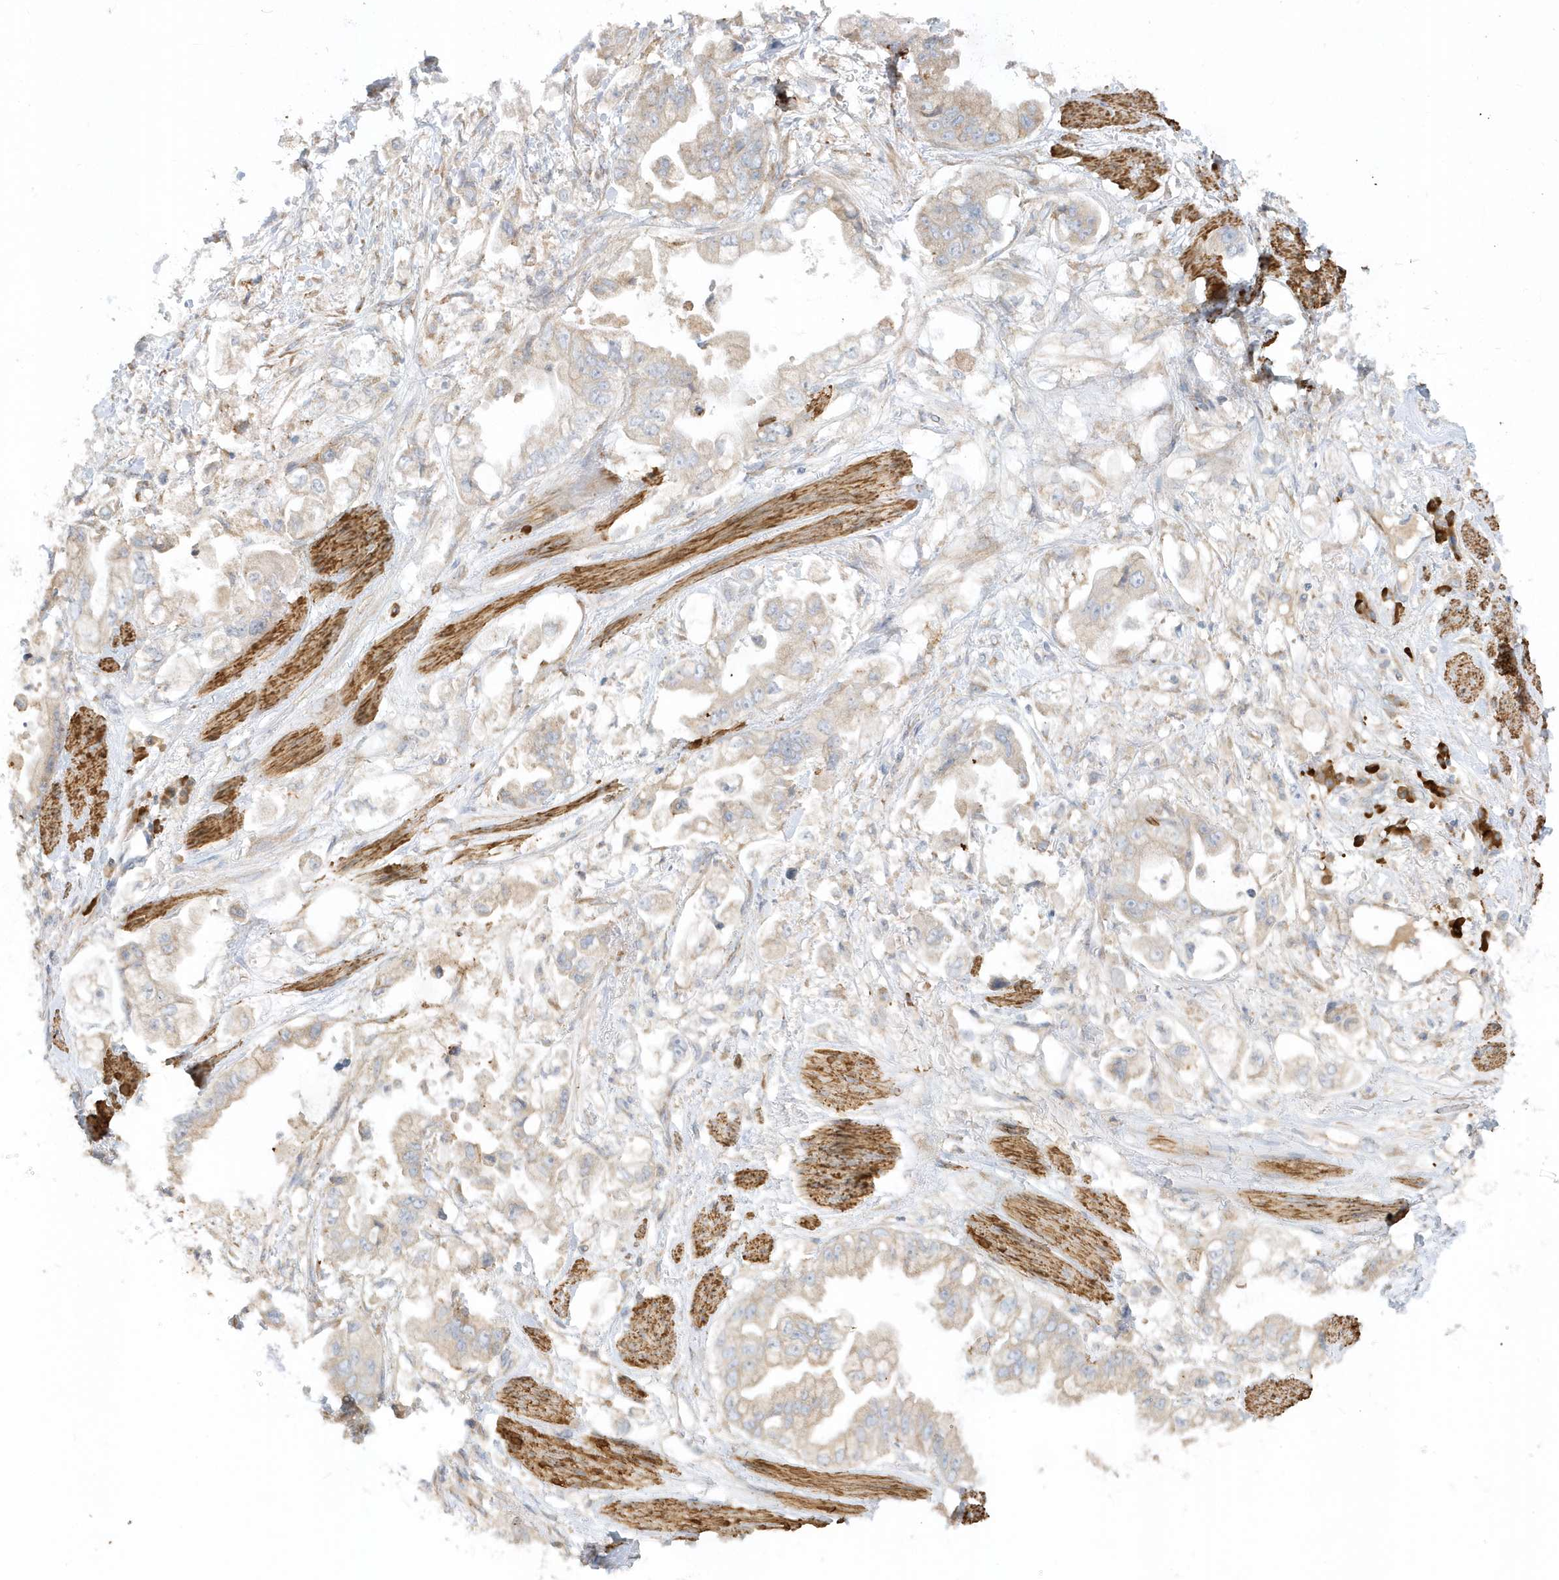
{"staining": {"intensity": "negative", "quantity": "none", "location": "none"}, "tissue": "stomach cancer", "cell_type": "Tumor cells", "image_type": "cancer", "snomed": [{"axis": "morphology", "description": "Adenocarcinoma, NOS"}, {"axis": "topography", "description": "Stomach"}], "caption": "Adenocarcinoma (stomach) stained for a protein using IHC demonstrates no staining tumor cells.", "gene": "THADA", "patient": {"sex": "male", "age": 62}}